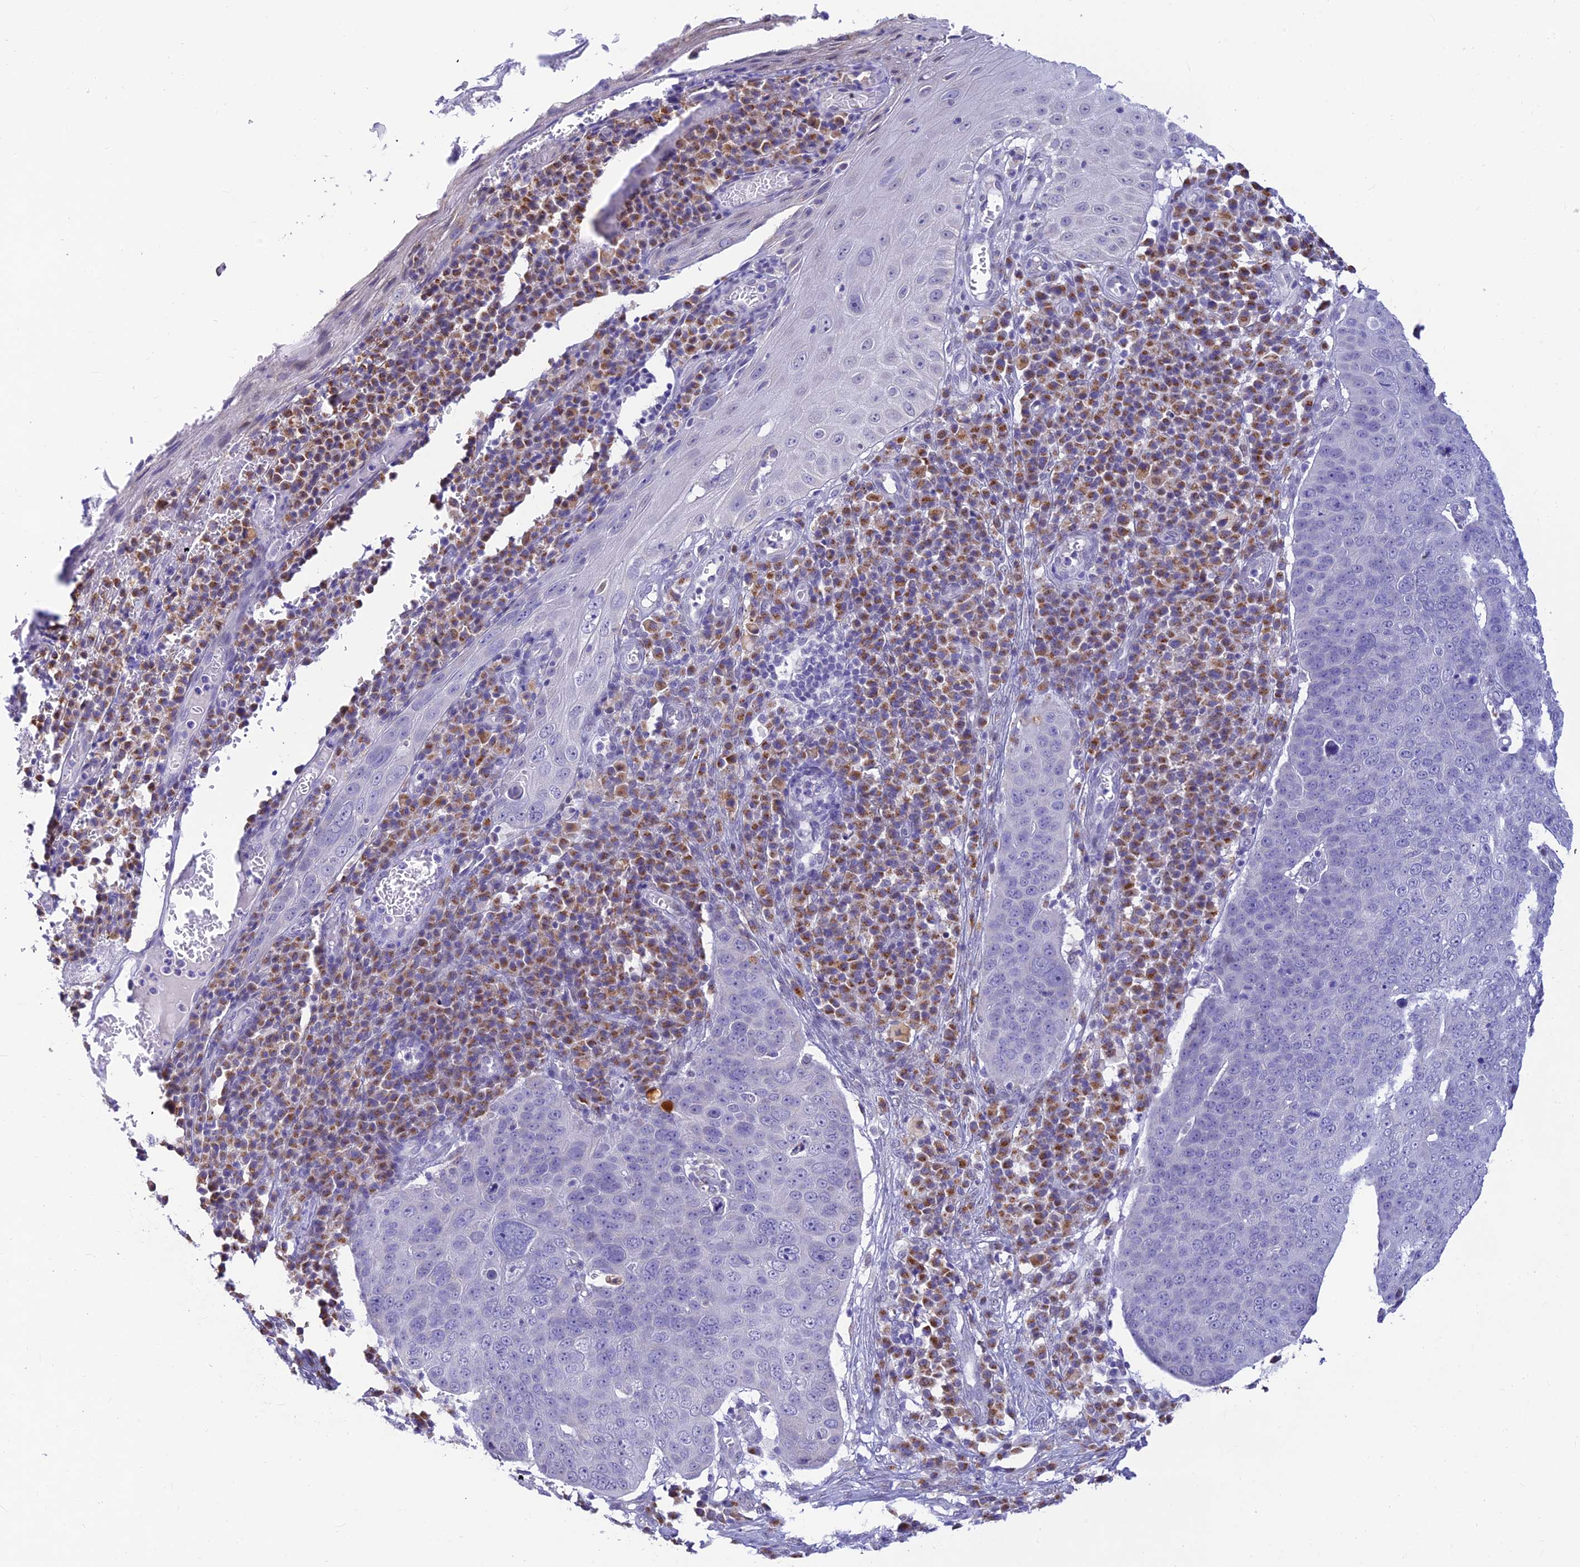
{"staining": {"intensity": "negative", "quantity": "none", "location": "none"}, "tissue": "skin cancer", "cell_type": "Tumor cells", "image_type": "cancer", "snomed": [{"axis": "morphology", "description": "Squamous cell carcinoma, NOS"}, {"axis": "topography", "description": "Skin"}], "caption": "There is no significant positivity in tumor cells of squamous cell carcinoma (skin). Brightfield microscopy of immunohistochemistry (IHC) stained with DAB (brown) and hematoxylin (blue), captured at high magnification.", "gene": "INKA1", "patient": {"sex": "male", "age": 71}}